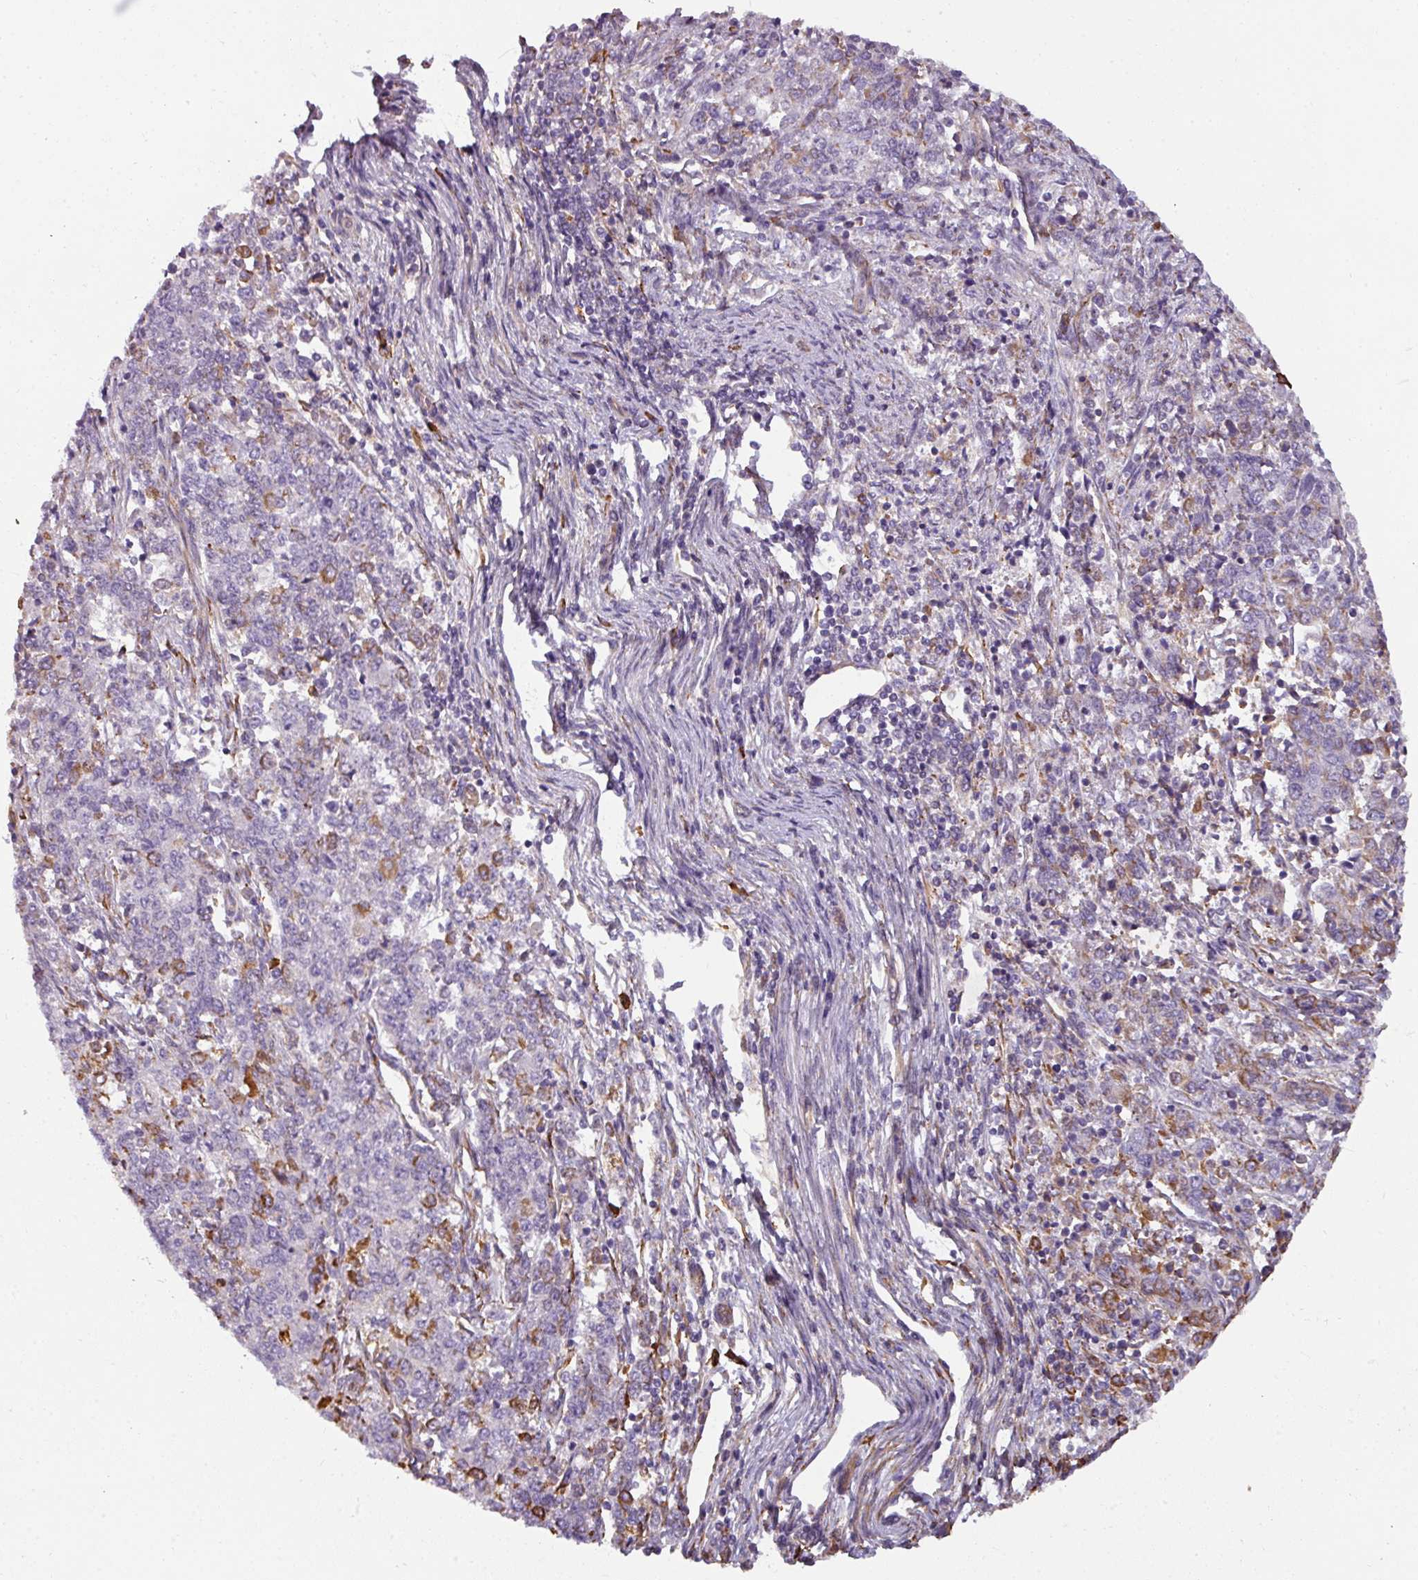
{"staining": {"intensity": "negative", "quantity": "none", "location": "none"}, "tissue": "endometrial cancer", "cell_type": "Tumor cells", "image_type": "cancer", "snomed": [{"axis": "morphology", "description": "Adenocarcinoma, NOS"}, {"axis": "topography", "description": "Endometrium"}], "caption": "Tumor cells show no significant expression in endometrial adenocarcinoma.", "gene": "BUD23", "patient": {"sex": "female", "age": 50}}